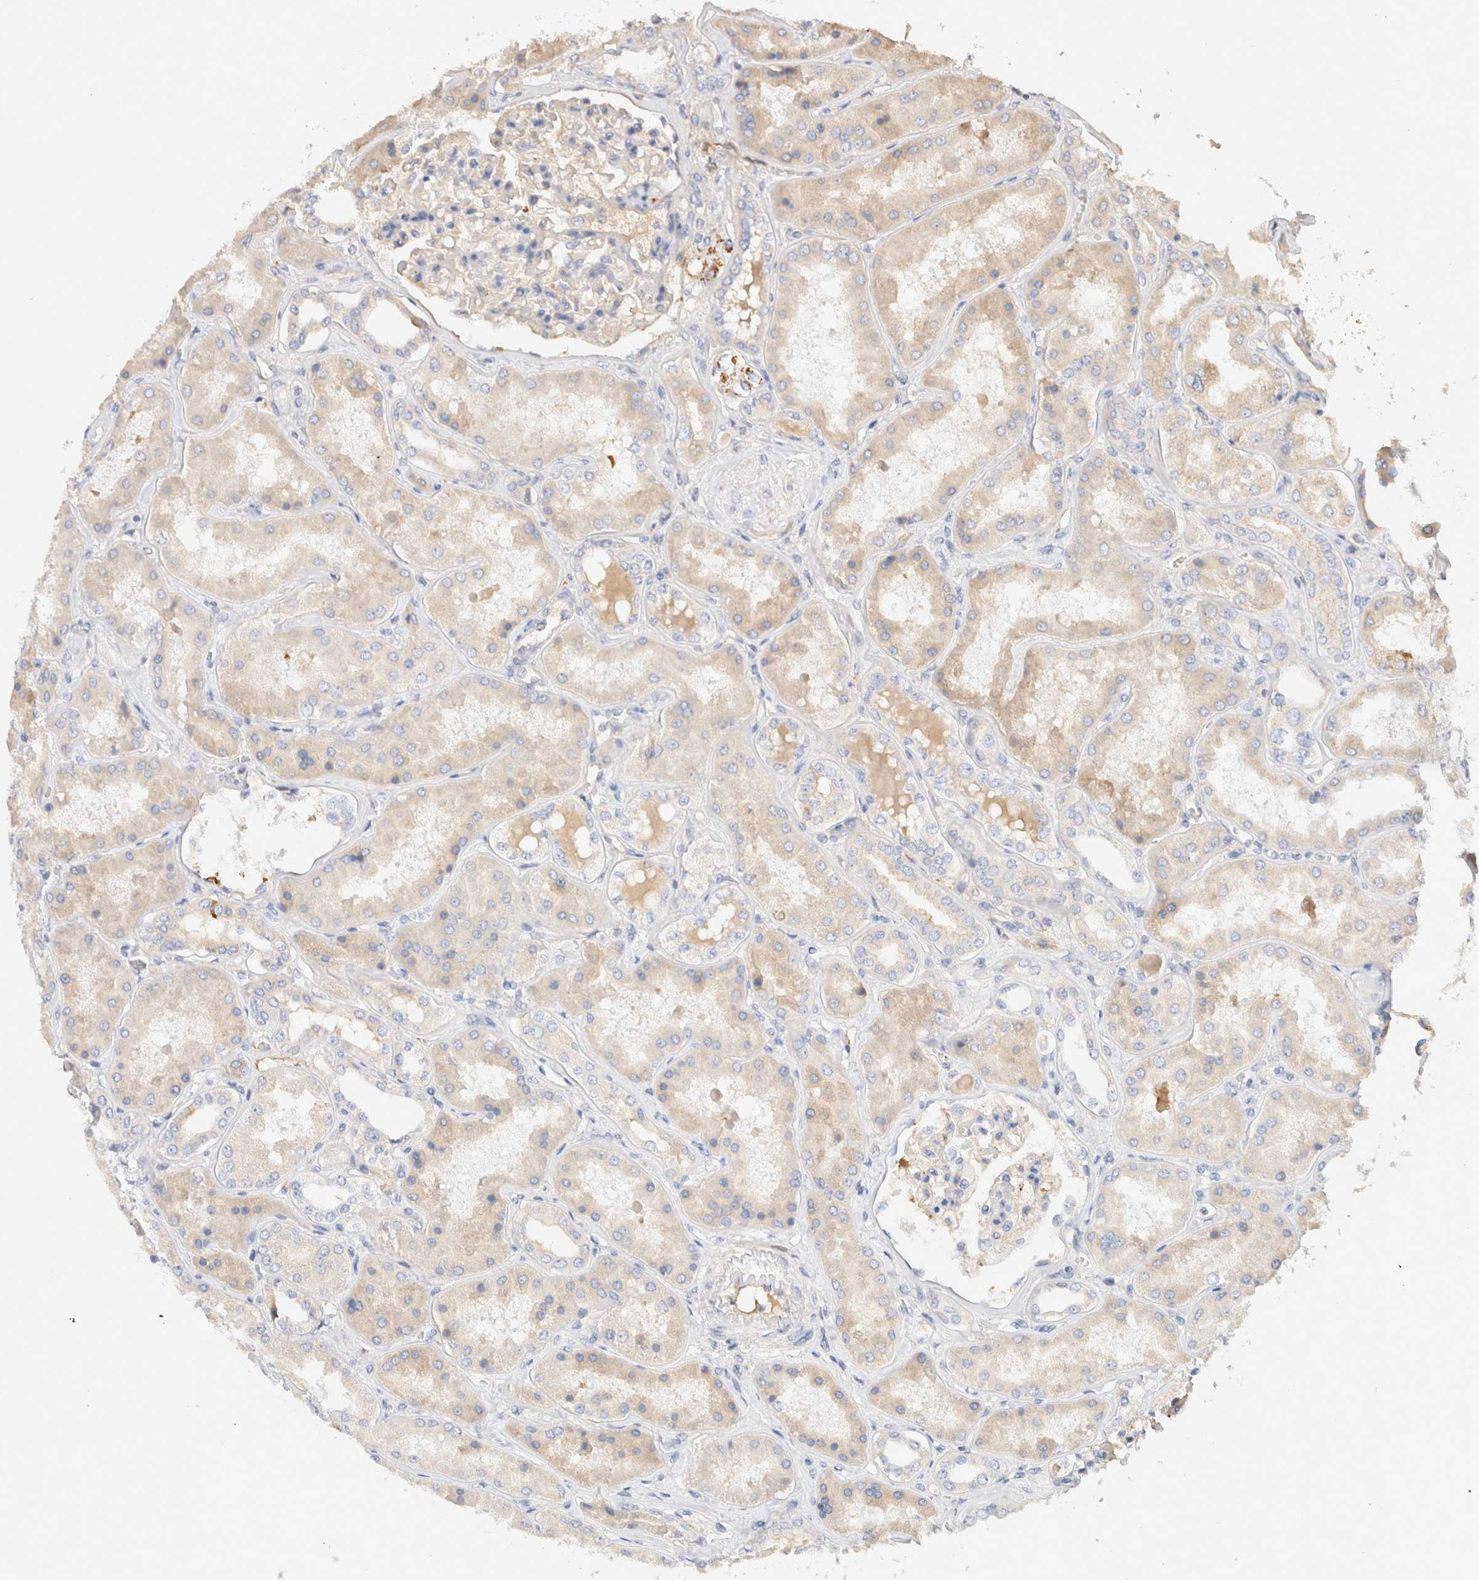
{"staining": {"intensity": "weak", "quantity": "25%-75%", "location": "cytoplasmic/membranous"}, "tissue": "kidney", "cell_type": "Cells in glomeruli", "image_type": "normal", "snomed": [{"axis": "morphology", "description": "Normal tissue, NOS"}, {"axis": "topography", "description": "Kidney"}], "caption": "Immunohistochemistry staining of benign kidney, which reveals low levels of weak cytoplasmic/membranous staining in approximately 25%-75% of cells in glomeruli indicating weak cytoplasmic/membranous protein expression. The staining was performed using DAB (3,3'-diaminobenzidine) (brown) for protein detection and nuclei were counterstained in hematoxylin (blue).", "gene": "PROS1", "patient": {"sex": "female", "age": 56}}